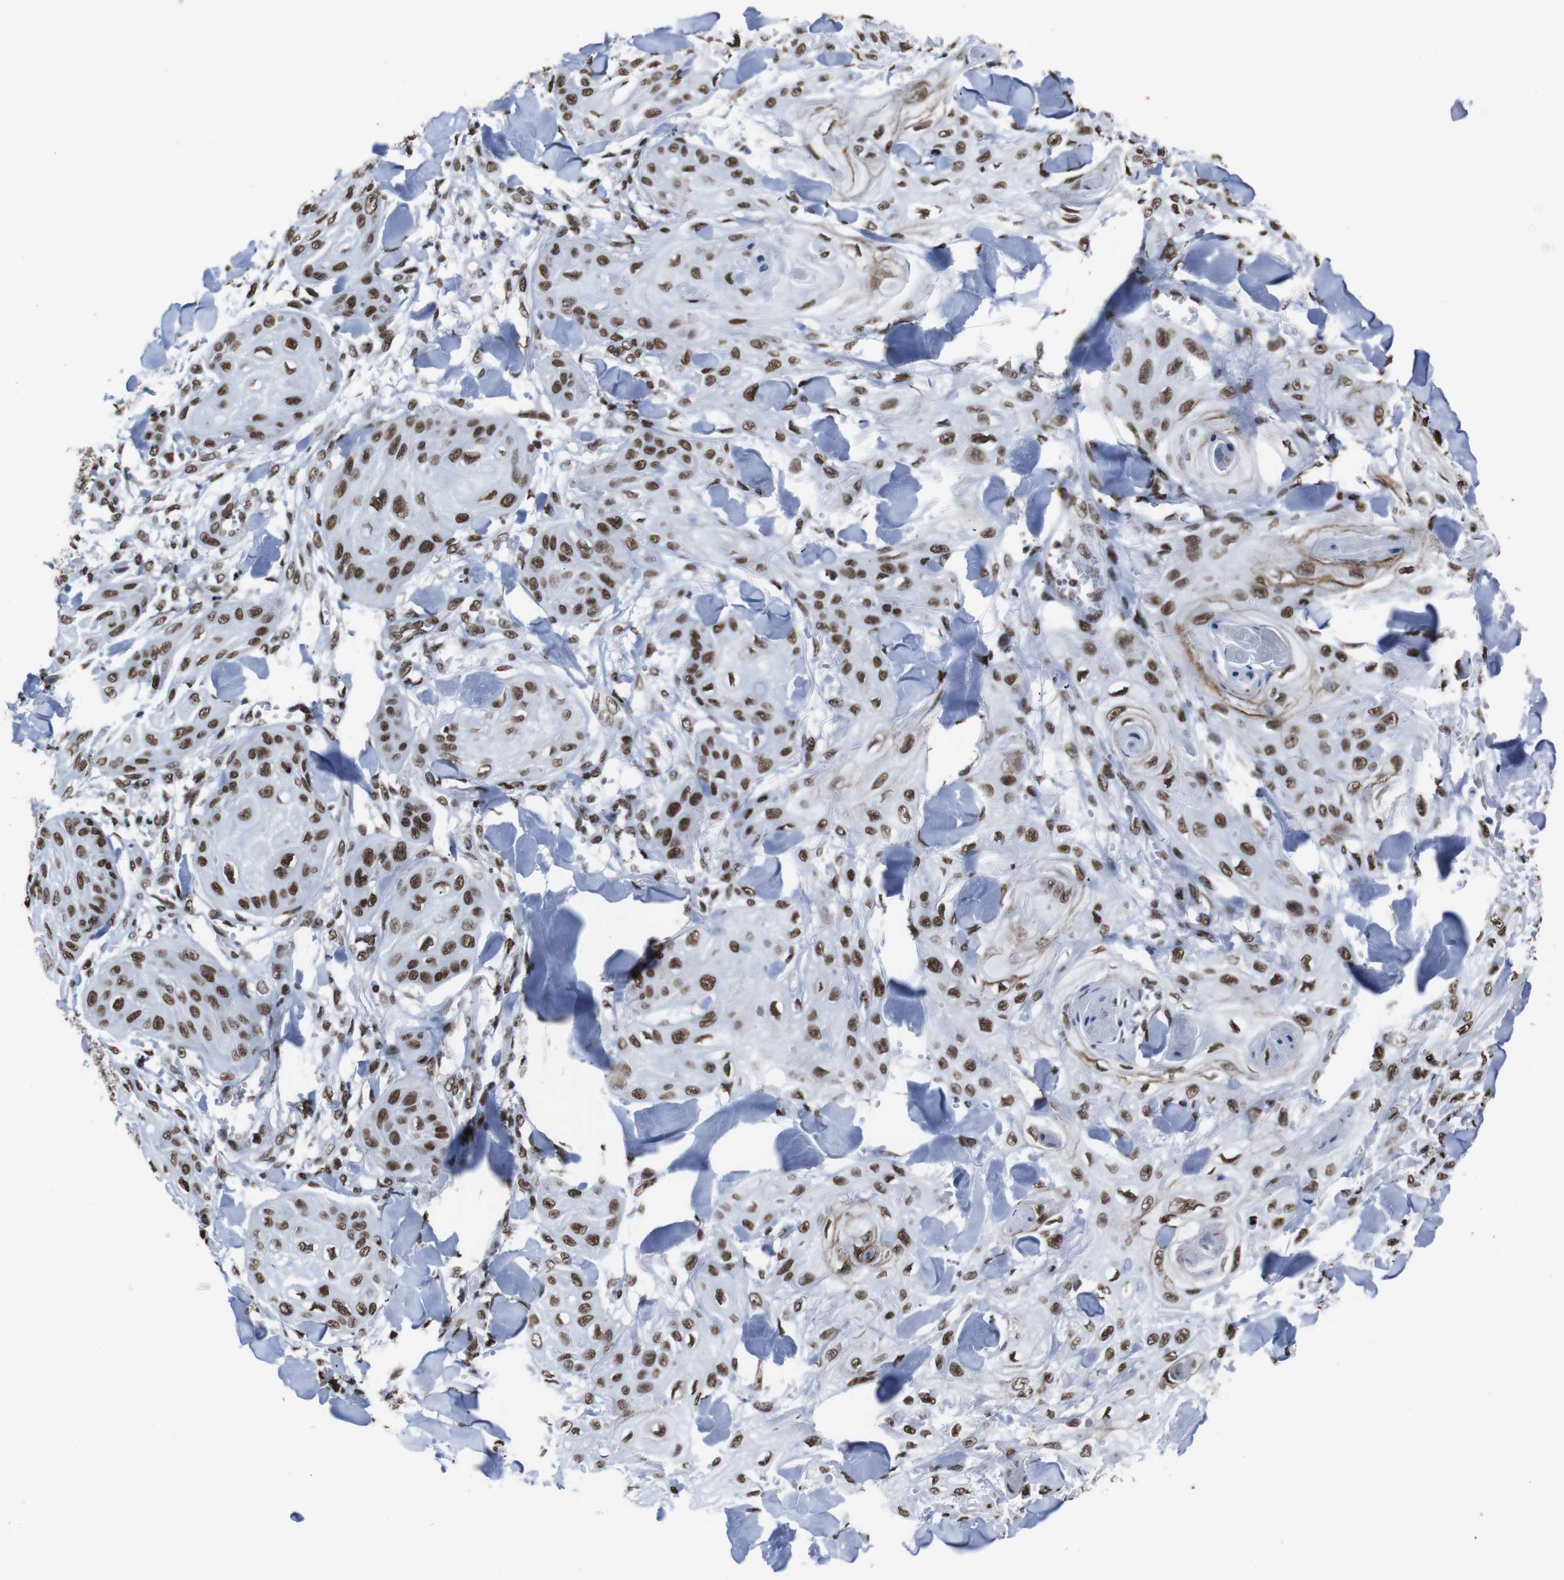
{"staining": {"intensity": "strong", "quantity": ">75%", "location": "nuclear"}, "tissue": "skin cancer", "cell_type": "Tumor cells", "image_type": "cancer", "snomed": [{"axis": "morphology", "description": "Squamous cell carcinoma, NOS"}, {"axis": "topography", "description": "Skin"}], "caption": "Immunohistochemistry (IHC) of human skin squamous cell carcinoma demonstrates high levels of strong nuclear expression in approximately >75% of tumor cells. The protein is shown in brown color, while the nuclei are stained blue.", "gene": "ROMO1", "patient": {"sex": "male", "age": 74}}